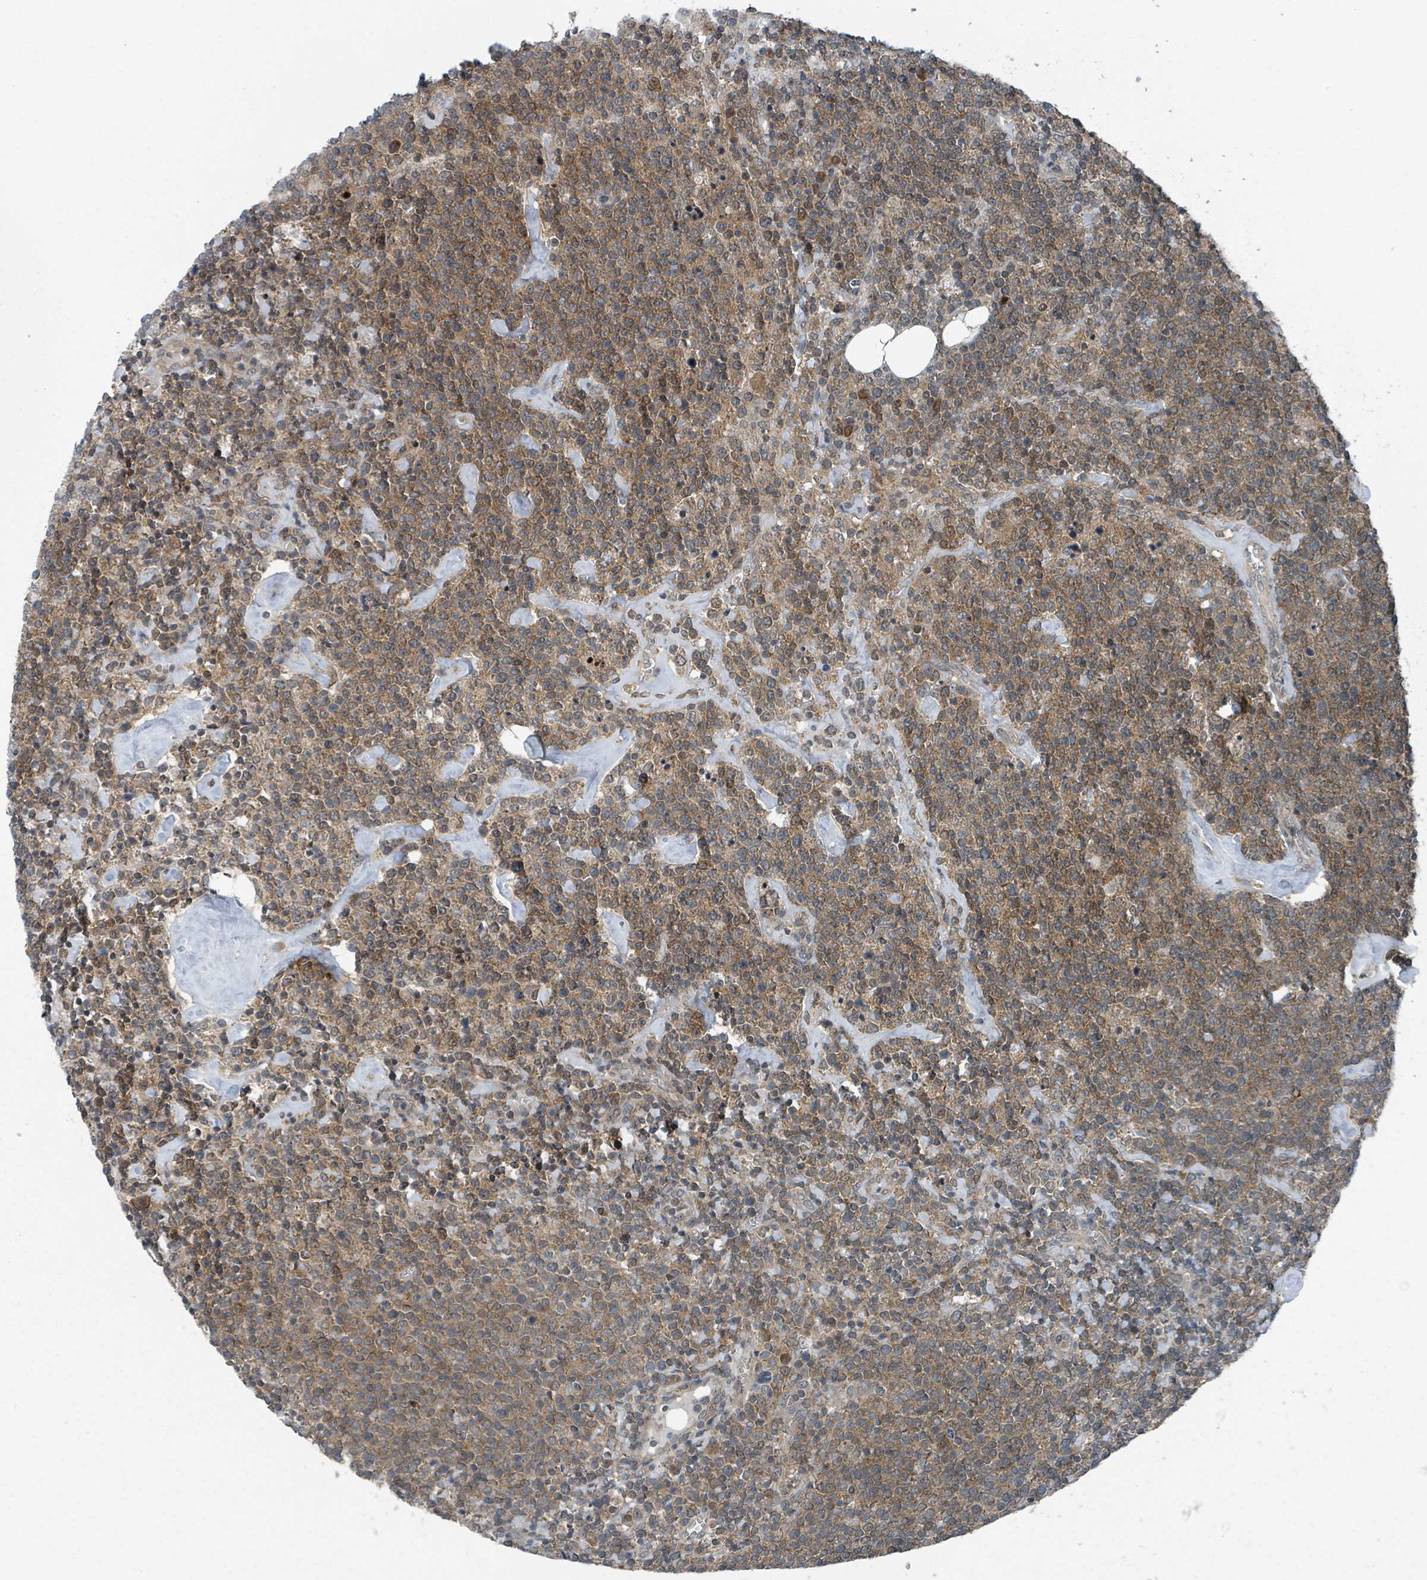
{"staining": {"intensity": "moderate", "quantity": ">75%", "location": "cytoplasmic/membranous,nuclear"}, "tissue": "lymphoma", "cell_type": "Tumor cells", "image_type": "cancer", "snomed": [{"axis": "morphology", "description": "Malignant lymphoma, non-Hodgkin's type, High grade"}, {"axis": "topography", "description": "Lymph node"}], "caption": "Tumor cells show medium levels of moderate cytoplasmic/membranous and nuclear staining in approximately >75% of cells in human lymphoma. (Brightfield microscopy of DAB IHC at high magnification).", "gene": "GOLGA7", "patient": {"sex": "male", "age": 61}}